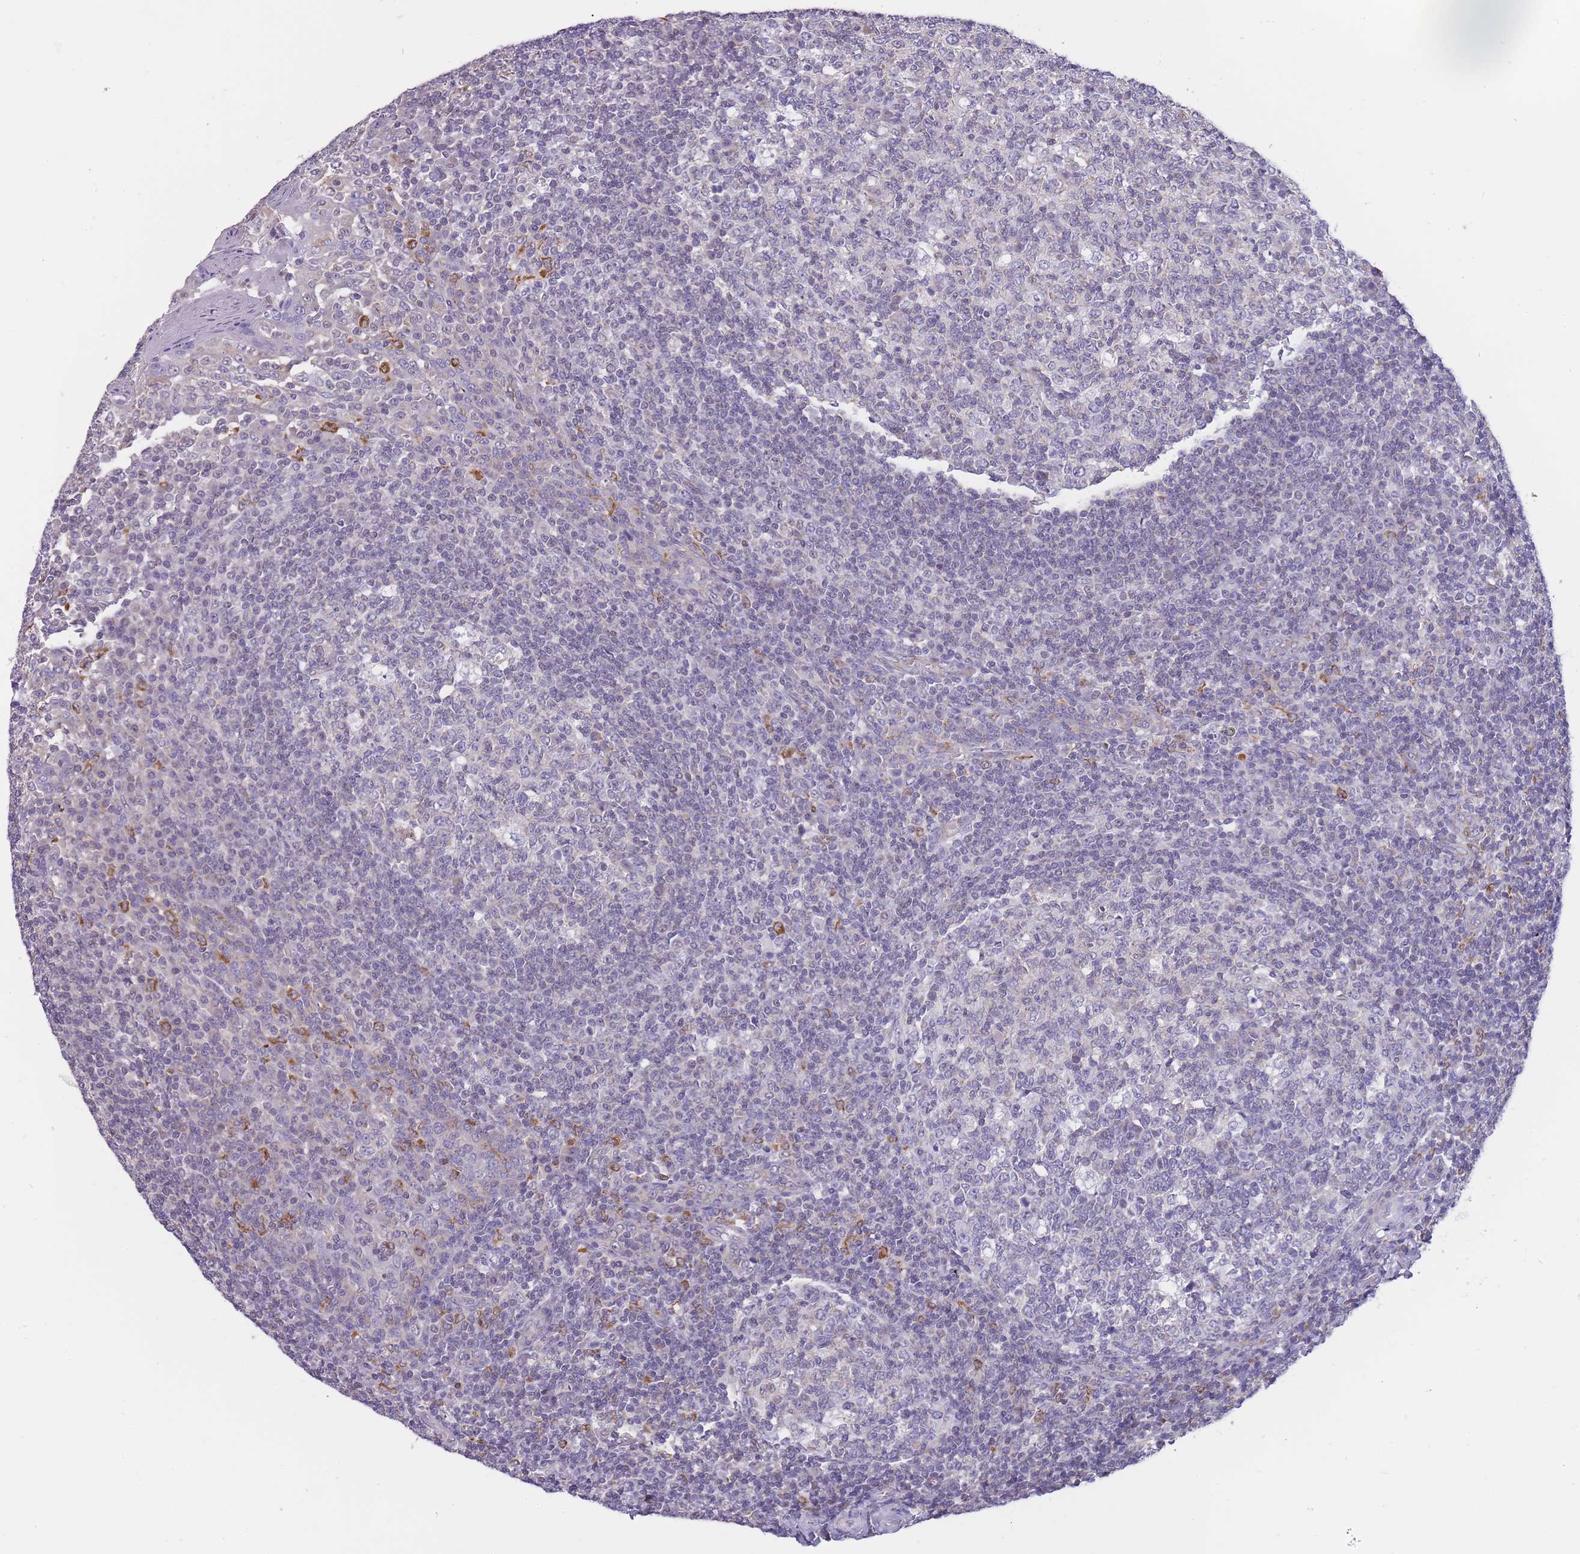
{"staining": {"intensity": "negative", "quantity": "none", "location": "none"}, "tissue": "tonsil", "cell_type": "Germinal center cells", "image_type": "normal", "snomed": [{"axis": "morphology", "description": "Normal tissue, NOS"}, {"axis": "topography", "description": "Tonsil"}], "caption": "This image is of benign tonsil stained with immunohistochemistry to label a protein in brown with the nuclei are counter-stained blue. There is no staining in germinal center cells. The staining was performed using DAB (3,3'-diaminobenzidine) to visualize the protein expression in brown, while the nuclei were stained in blue with hematoxylin (Magnification: 20x).", "gene": "ZNF662", "patient": {"sex": "female", "age": 19}}